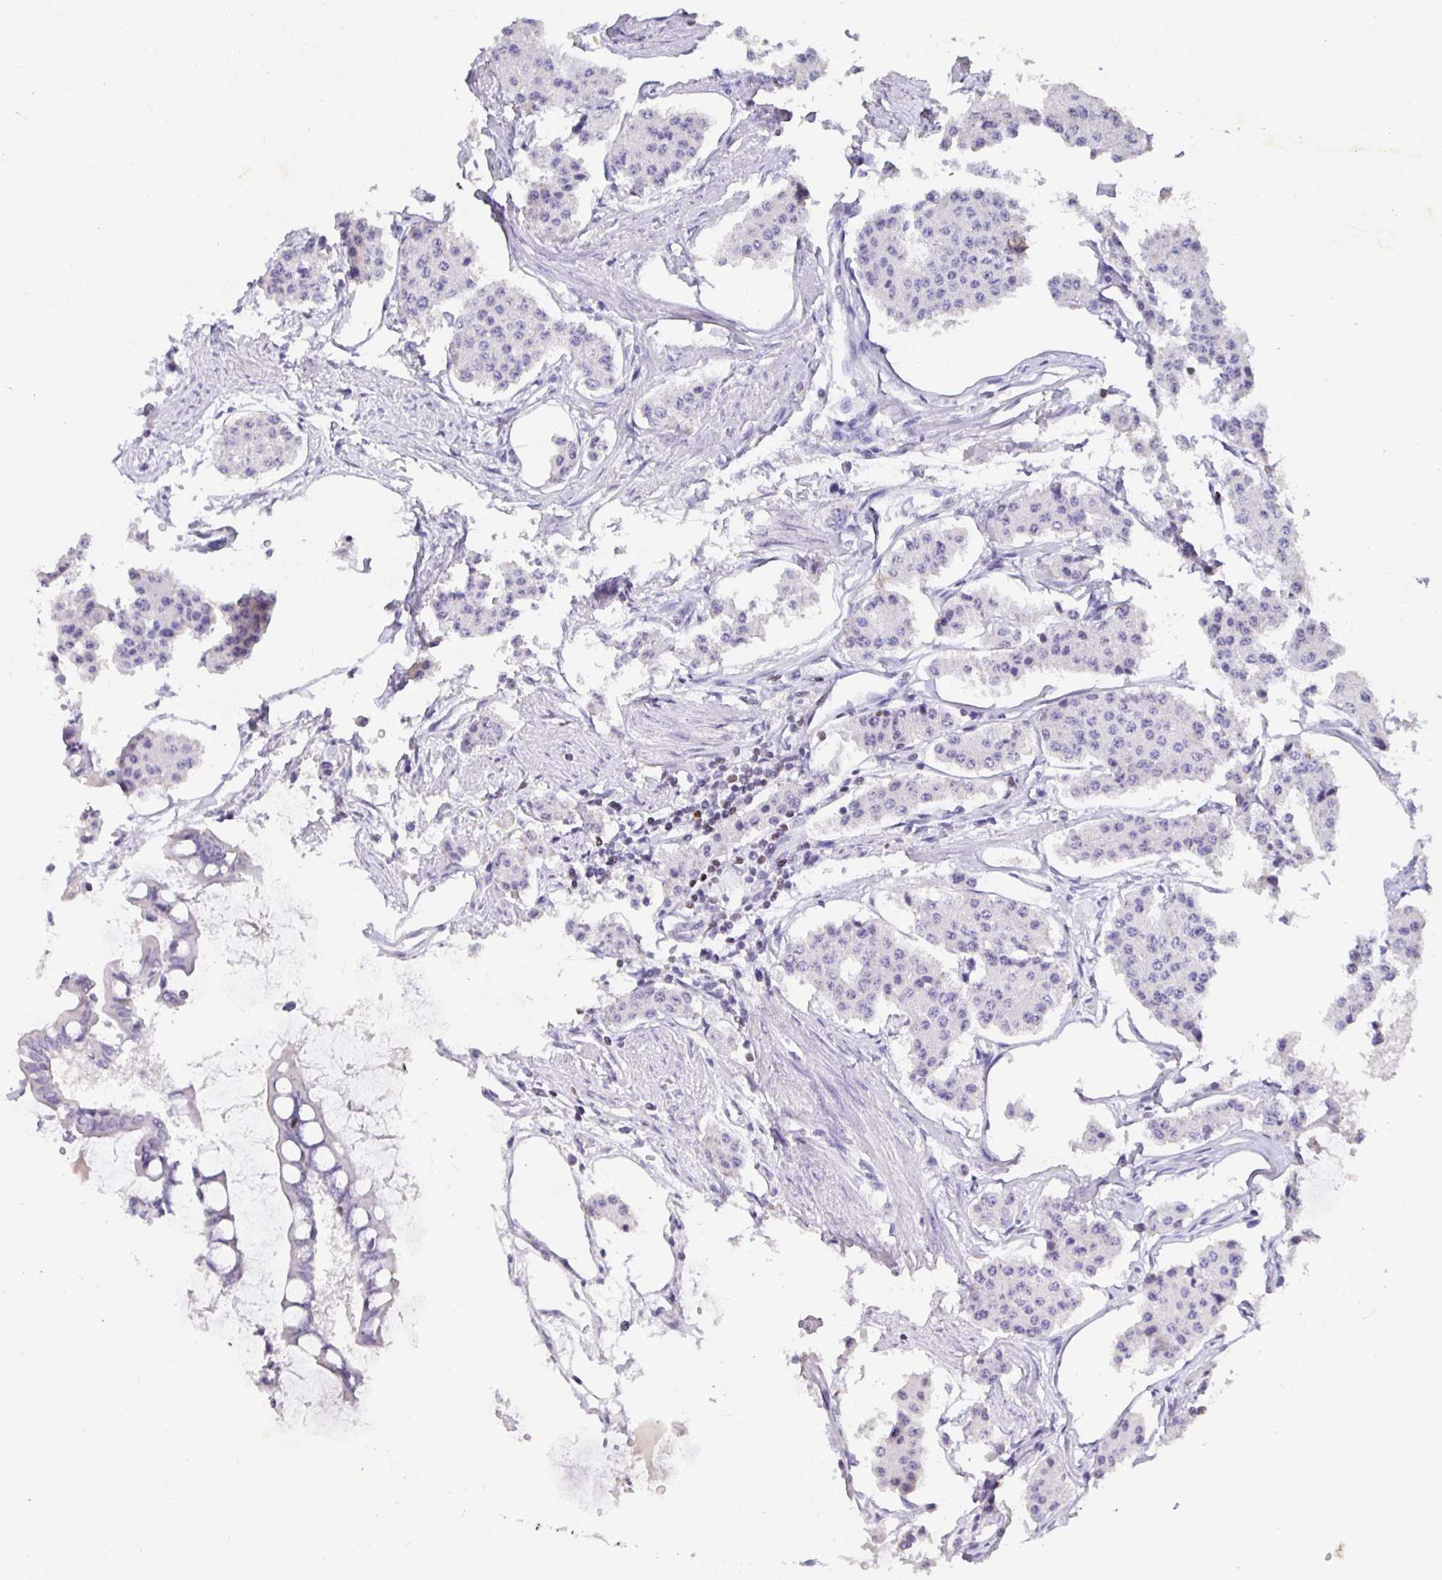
{"staining": {"intensity": "negative", "quantity": "none", "location": "none"}, "tissue": "carcinoid", "cell_type": "Tumor cells", "image_type": "cancer", "snomed": [{"axis": "morphology", "description": "Carcinoid, malignant, NOS"}, {"axis": "topography", "description": "Small intestine"}], "caption": "This is a photomicrograph of immunohistochemistry (IHC) staining of carcinoid, which shows no expression in tumor cells.", "gene": "SATB1", "patient": {"sex": "female", "age": 65}}